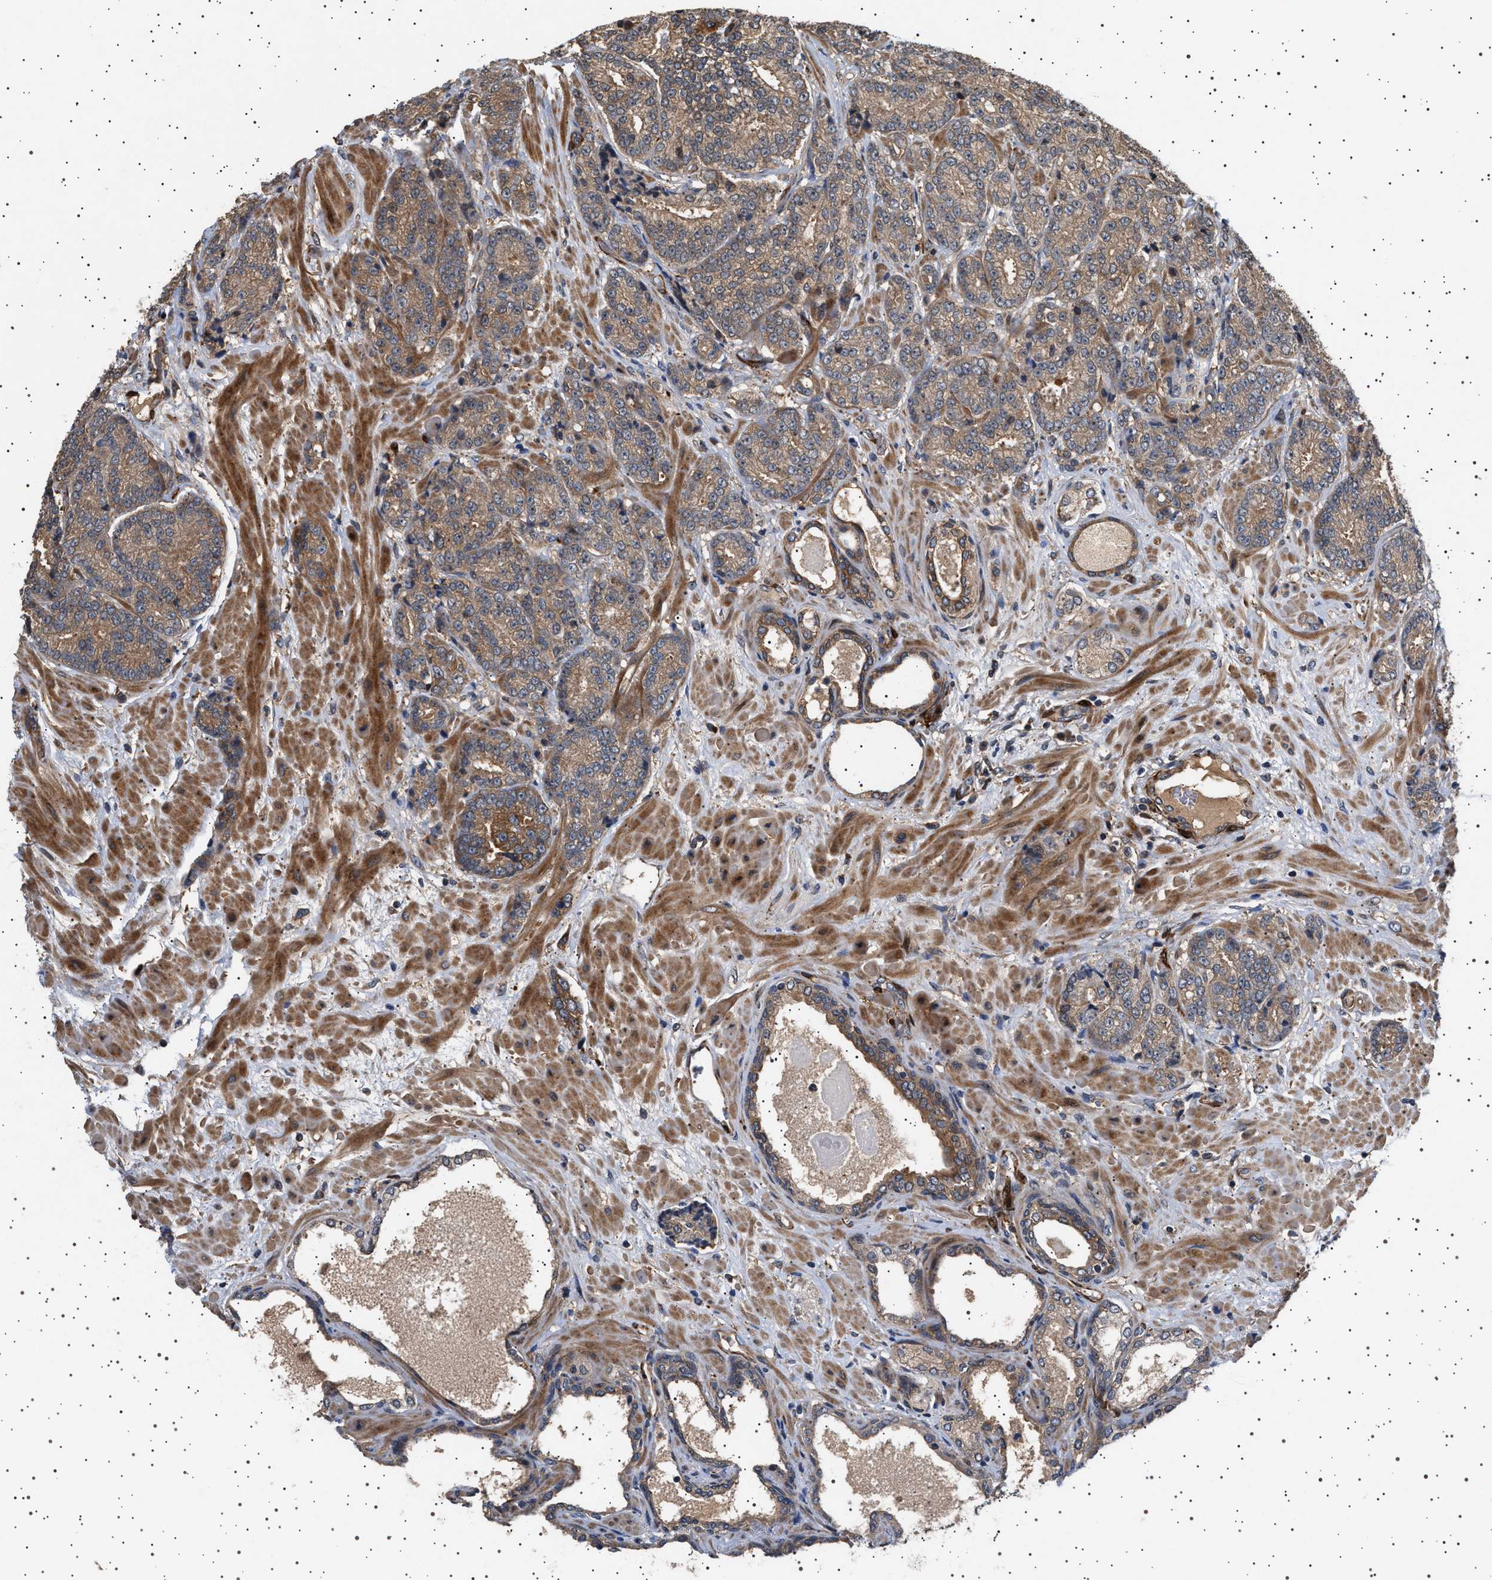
{"staining": {"intensity": "moderate", "quantity": ">75%", "location": "cytoplasmic/membranous"}, "tissue": "prostate cancer", "cell_type": "Tumor cells", "image_type": "cancer", "snomed": [{"axis": "morphology", "description": "Adenocarcinoma, High grade"}, {"axis": "topography", "description": "Prostate"}], "caption": "IHC photomicrograph of neoplastic tissue: prostate adenocarcinoma (high-grade) stained using immunohistochemistry demonstrates medium levels of moderate protein expression localized specifically in the cytoplasmic/membranous of tumor cells, appearing as a cytoplasmic/membranous brown color.", "gene": "GUCY1B1", "patient": {"sex": "male", "age": 61}}